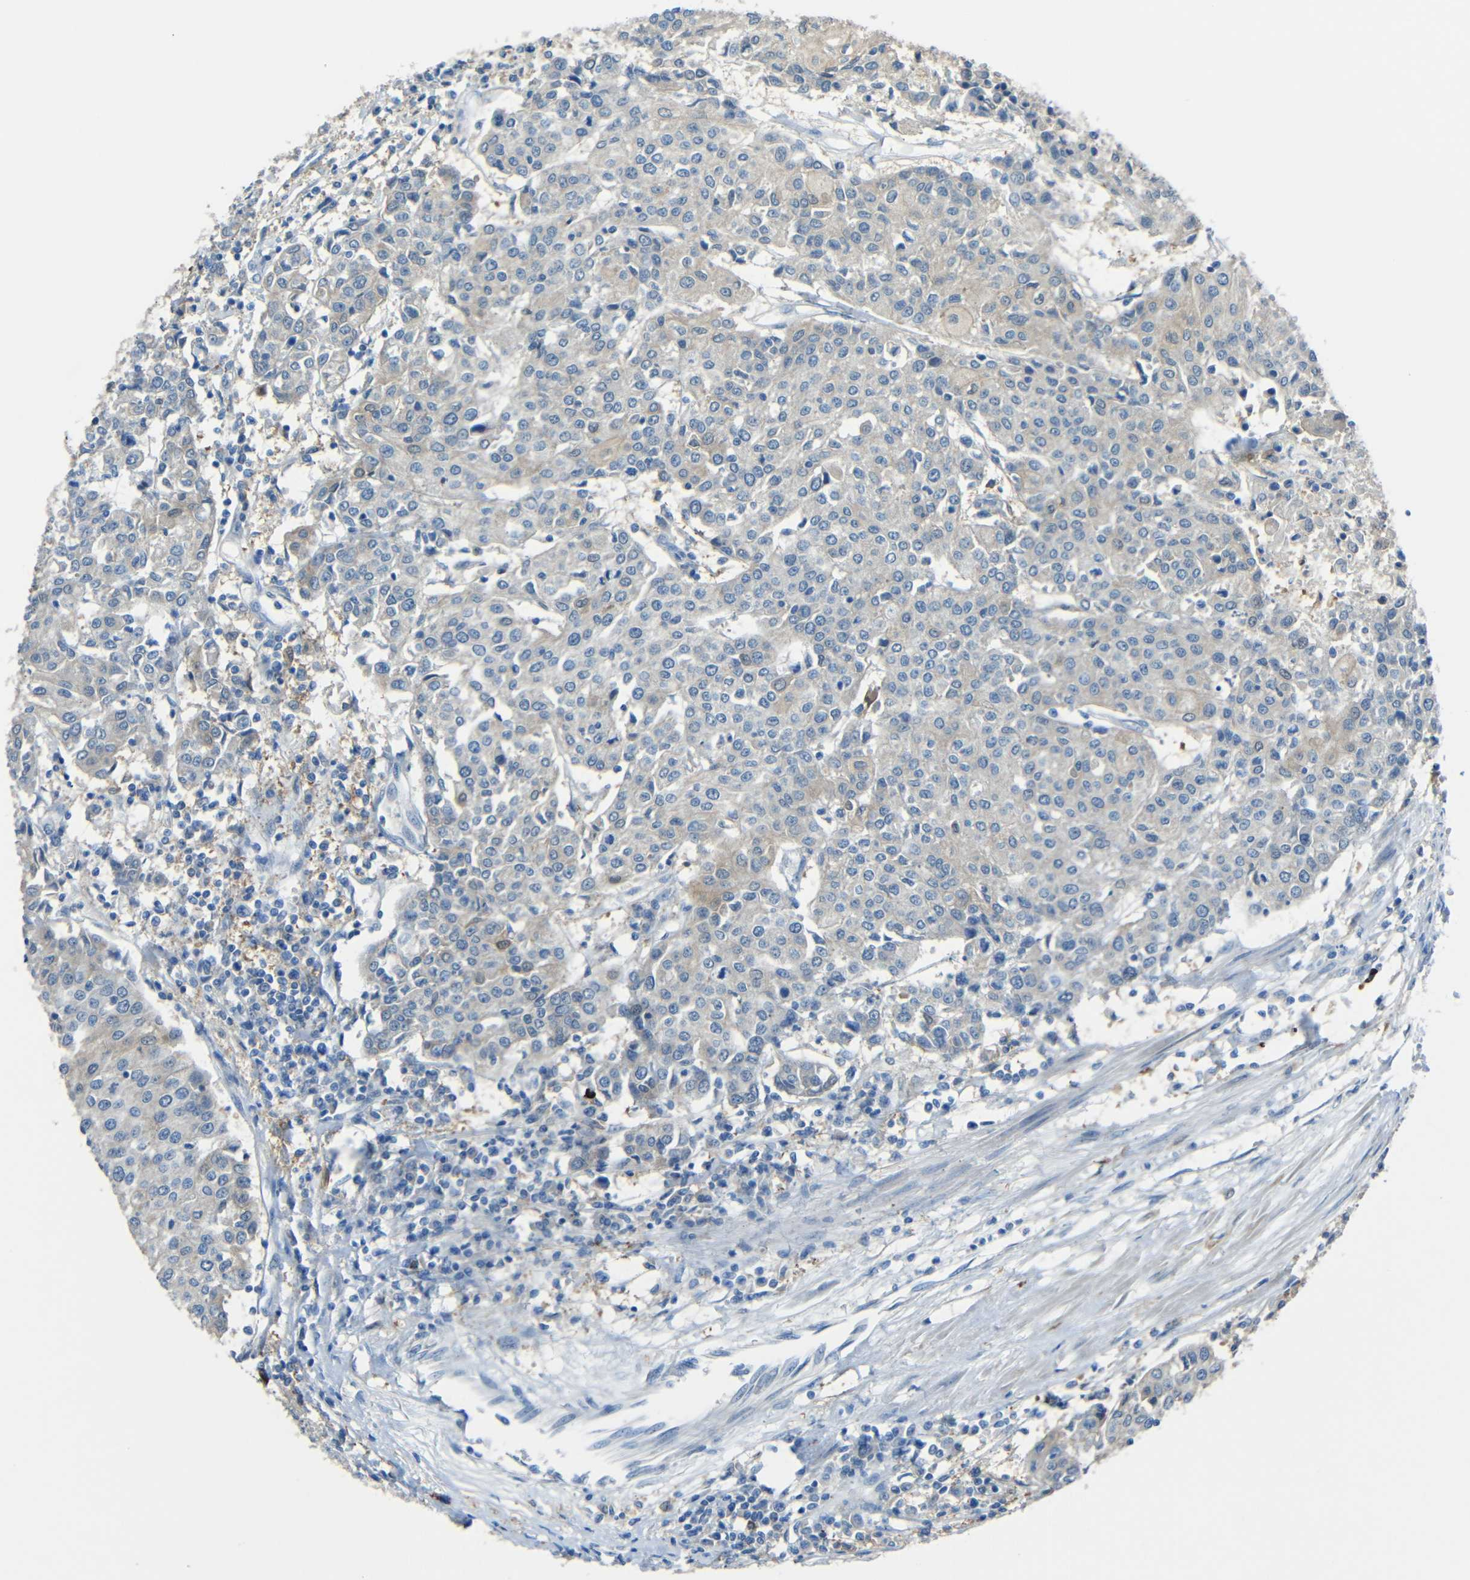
{"staining": {"intensity": "weak", "quantity": "<25%", "location": "cytoplasmic/membranous"}, "tissue": "urothelial cancer", "cell_type": "Tumor cells", "image_type": "cancer", "snomed": [{"axis": "morphology", "description": "Urothelial carcinoma, High grade"}, {"axis": "topography", "description": "Urinary bladder"}], "caption": "Immunohistochemistry image of high-grade urothelial carcinoma stained for a protein (brown), which displays no staining in tumor cells. (Immunohistochemistry (ihc), brightfield microscopy, high magnification).", "gene": "CYP26B1", "patient": {"sex": "female", "age": 85}}